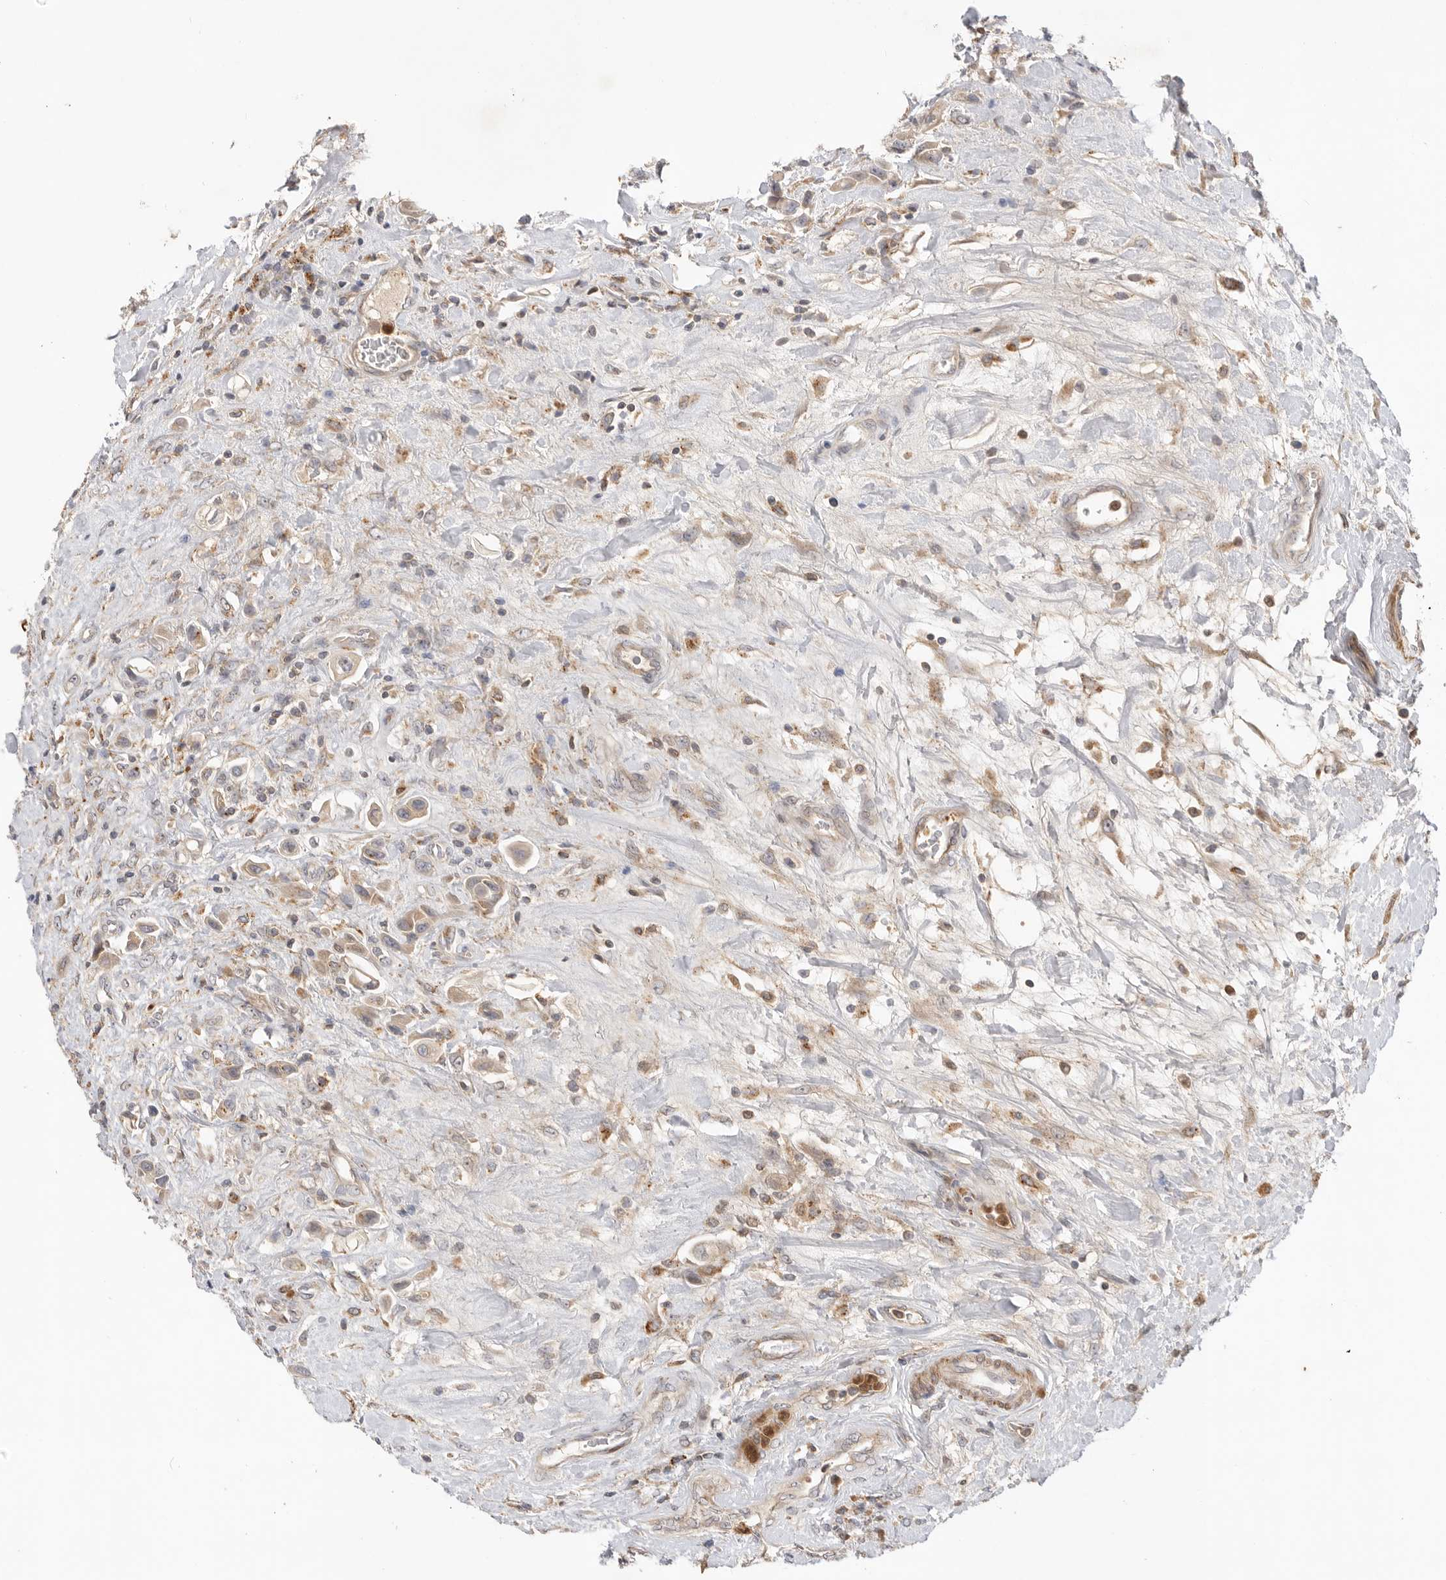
{"staining": {"intensity": "weak", "quantity": "25%-75%", "location": "cytoplasmic/membranous"}, "tissue": "urothelial cancer", "cell_type": "Tumor cells", "image_type": "cancer", "snomed": [{"axis": "morphology", "description": "Urothelial carcinoma, High grade"}, {"axis": "topography", "description": "Urinary bladder"}], "caption": "Immunohistochemistry (IHC) (DAB) staining of human urothelial cancer exhibits weak cytoplasmic/membranous protein staining in approximately 25%-75% of tumor cells. The protein is shown in brown color, while the nuclei are stained blue.", "gene": "GNE", "patient": {"sex": "male", "age": 50}}